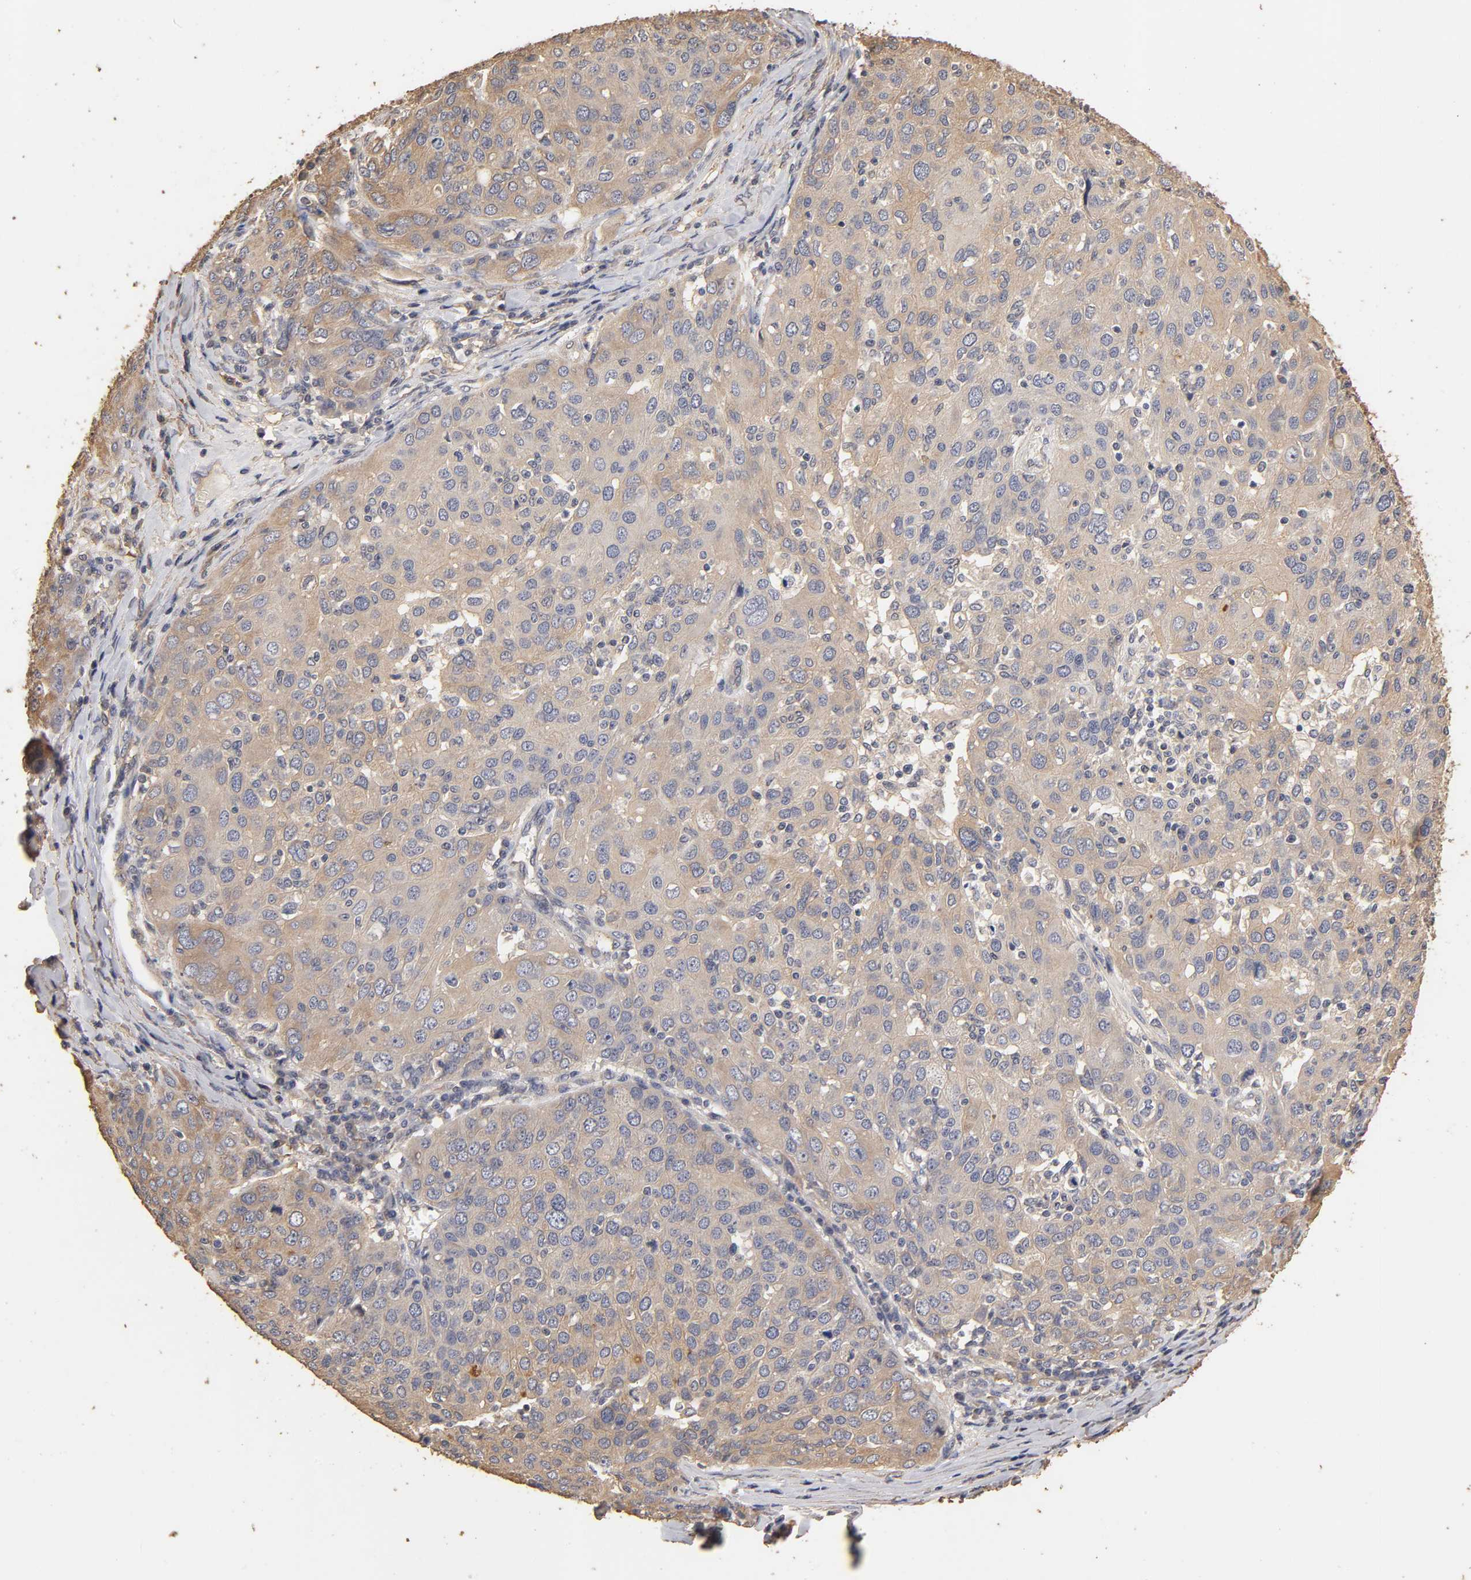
{"staining": {"intensity": "moderate", "quantity": "25%-75%", "location": "cytoplasmic/membranous"}, "tissue": "ovarian cancer", "cell_type": "Tumor cells", "image_type": "cancer", "snomed": [{"axis": "morphology", "description": "Carcinoma, endometroid"}, {"axis": "topography", "description": "Ovary"}], "caption": "A medium amount of moderate cytoplasmic/membranous expression is appreciated in about 25%-75% of tumor cells in ovarian endometroid carcinoma tissue.", "gene": "VSIG4", "patient": {"sex": "female", "age": 50}}